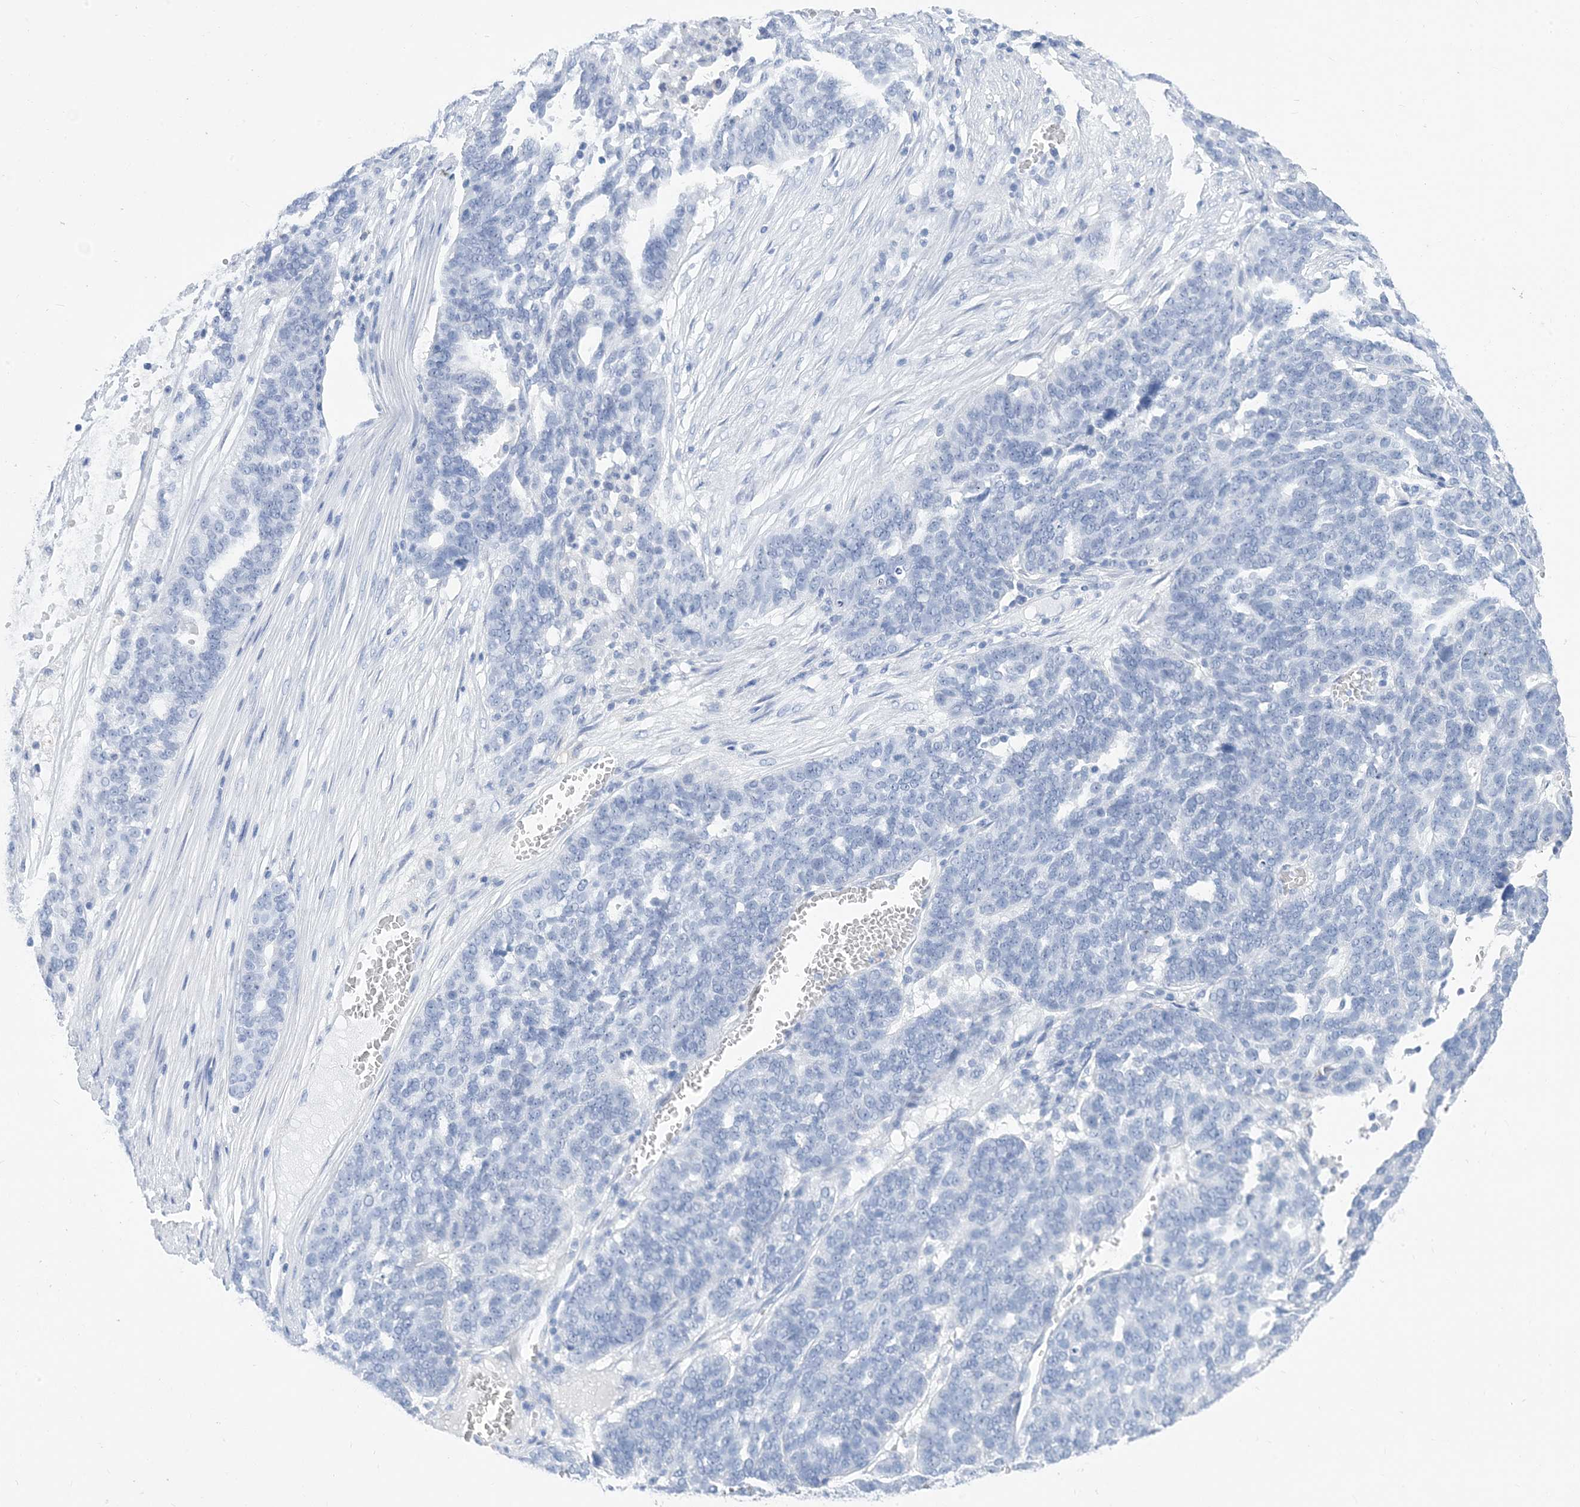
{"staining": {"intensity": "negative", "quantity": "none", "location": "none"}, "tissue": "ovarian cancer", "cell_type": "Tumor cells", "image_type": "cancer", "snomed": [{"axis": "morphology", "description": "Cystadenocarcinoma, serous, NOS"}, {"axis": "topography", "description": "Ovary"}], "caption": "The histopathology image reveals no staining of tumor cells in ovarian serous cystadenocarcinoma.", "gene": "SH3YL1", "patient": {"sex": "female", "age": 59}}